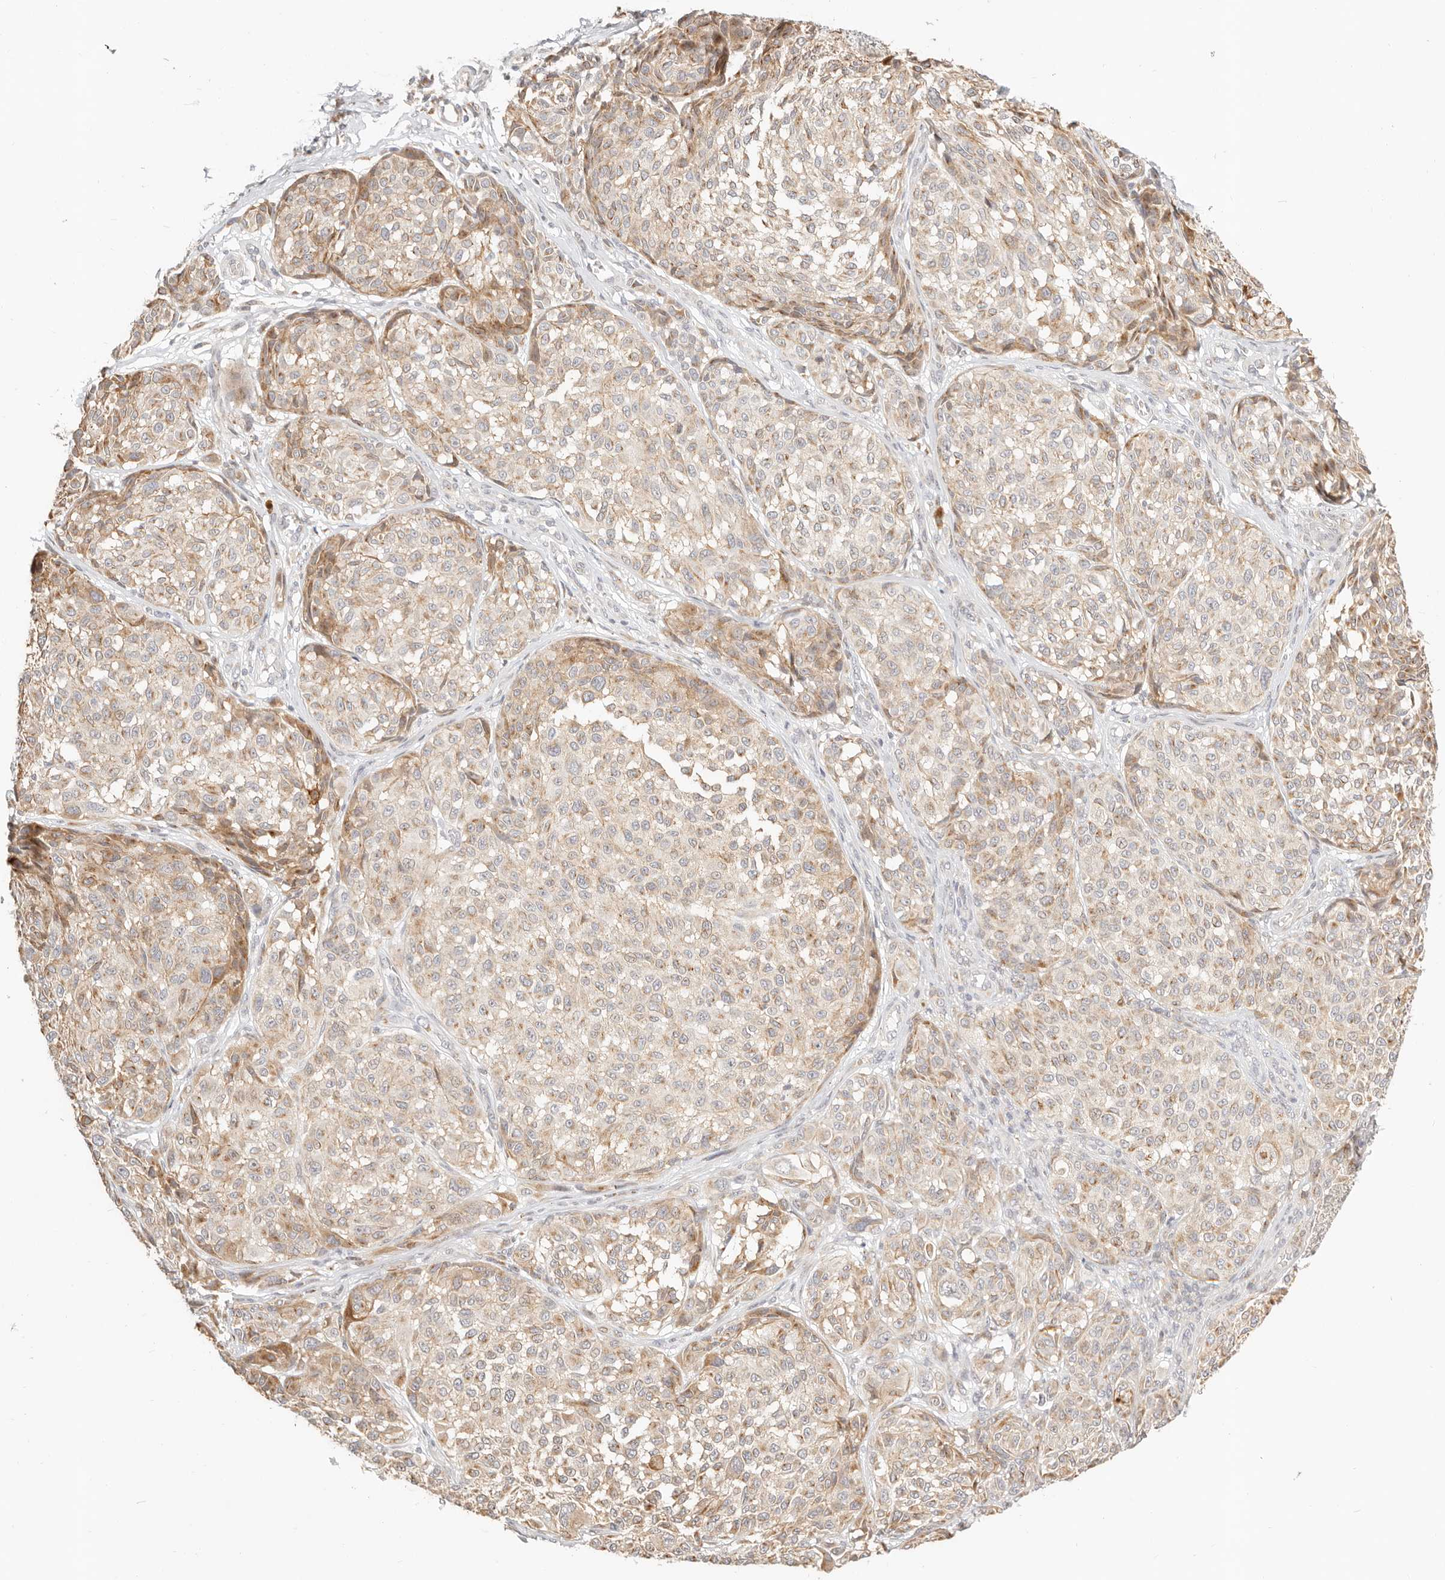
{"staining": {"intensity": "moderate", "quantity": "25%-75%", "location": "cytoplasmic/membranous"}, "tissue": "melanoma", "cell_type": "Tumor cells", "image_type": "cancer", "snomed": [{"axis": "morphology", "description": "Malignant melanoma, NOS"}, {"axis": "topography", "description": "Skin"}], "caption": "This histopathology image exhibits immunohistochemistry staining of human melanoma, with medium moderate cytoplasmic/membranous positivity in approximately 25%-75% of tumor cells.", "gene": "FAM20B", "patient": {"sex": "male", "age": 83}}